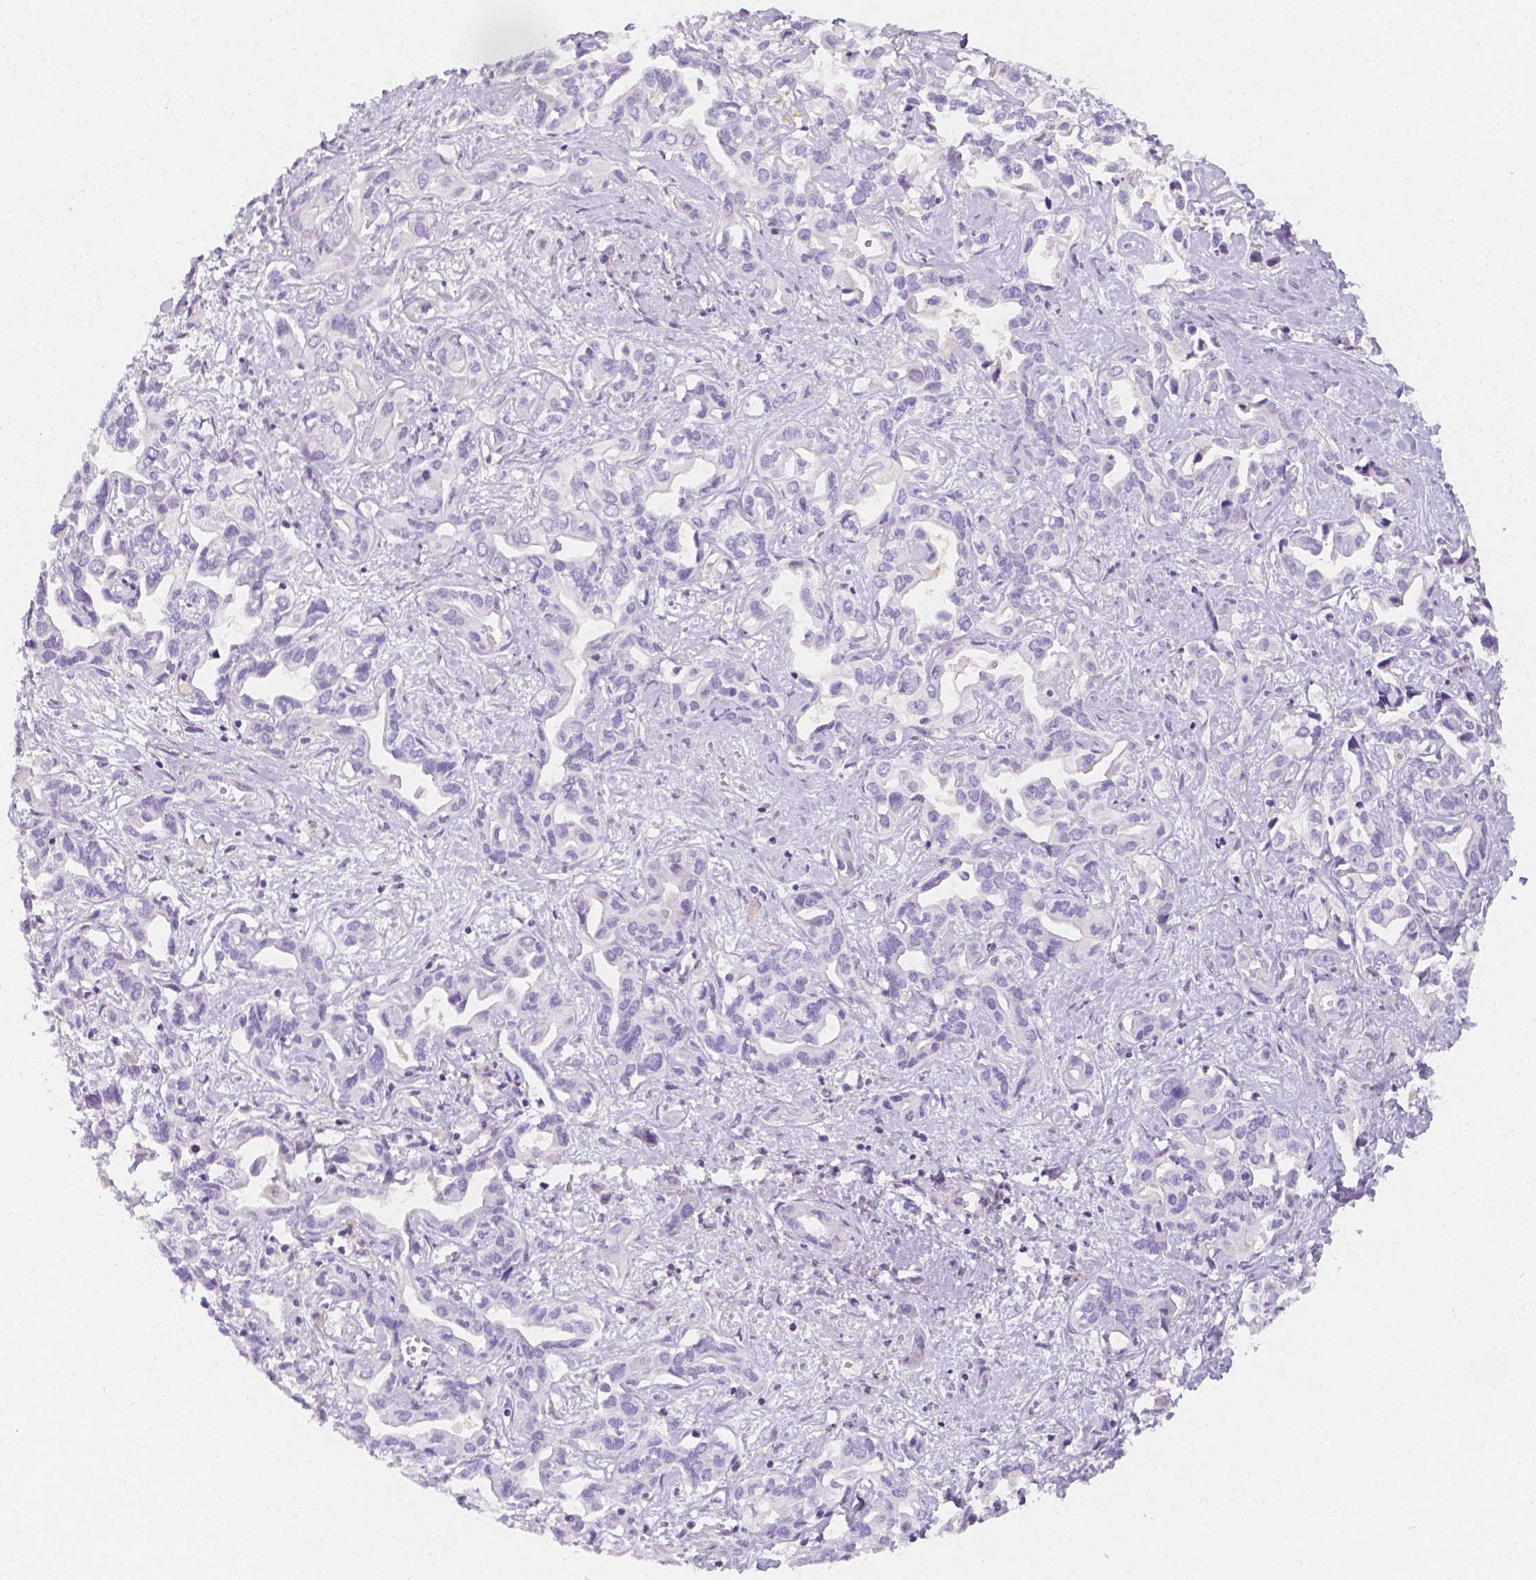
{"staining": {"intensity": "negative", "quantity": "none", "location": "none"}, "tissue": "liver cancer", "cell_type": "Tumor cells", "image_type": "cancer", "snomed": [{"axis": "morphology", "description": "Cholangiocarcinoma"}, {"axis": "topography", "description": "Liver"}], "caption": "The immunohistochemistry (IHC) photomicrograph has no significant positivity in tumor cells of liver cholangiocarcinoma tissue. (DAB (3,3'-diaminobenzidine) immunohistochemistry (IHC) visualized using brightfield microscopy, high magnification).", "gene": "SGTB", "patient": {"sex": "female", "age": 64}}